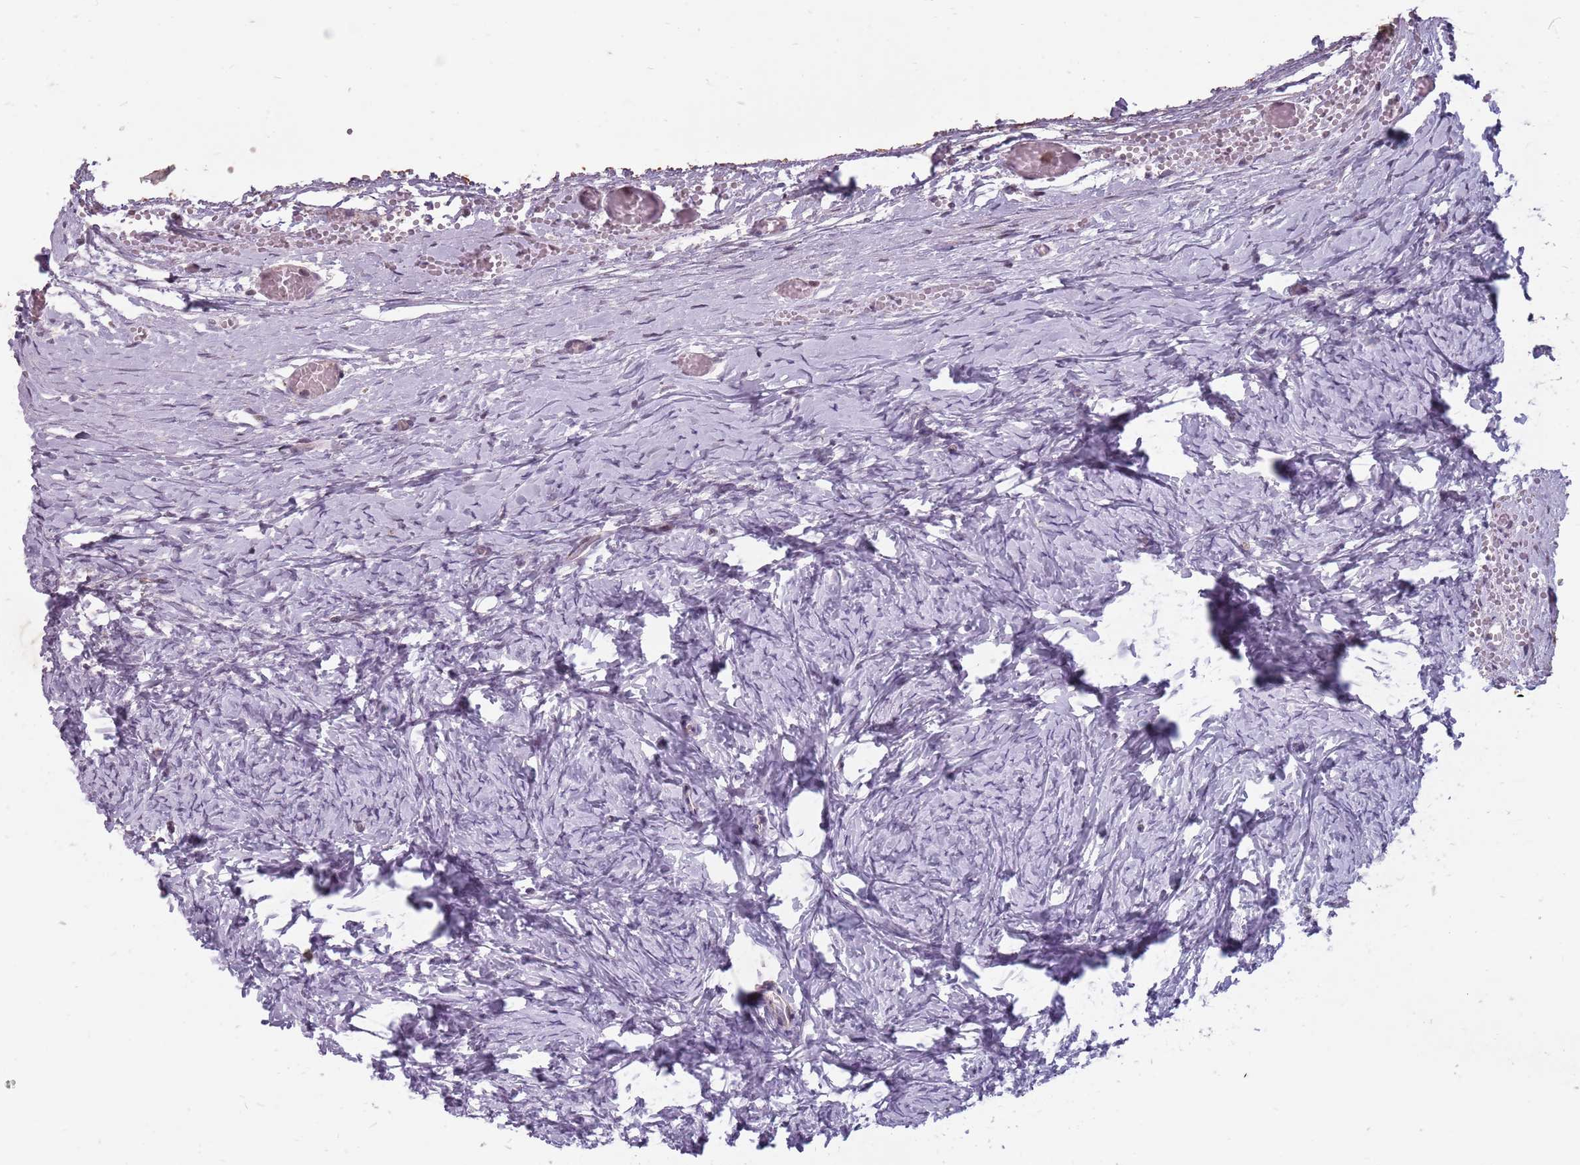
{"staining": {"intensity": "negative", "quantity": "none", "location": "none"}, "tissue": "ovary", "cell_type": "Ovarian stroma cells", "image_type": "normal", "snomed": [{"axis": "morphology", "description": "Normal tissue, NOS"}, {"axis": "topography", "description": "Ovary"}], "caption": "Immunohistochemistry (IHC) histopathology image of benign ovary: human ovary stained with DAB (3,3'-diaminobenzidine) displays no significant protein expression in ovarian stroma cells. (Brightfield microscopy of DAB (3,3'-diaminobenzidine) IHC at high magnification).", "gene": "NEK6", "patient": {"sex": "female", "age": 27}}